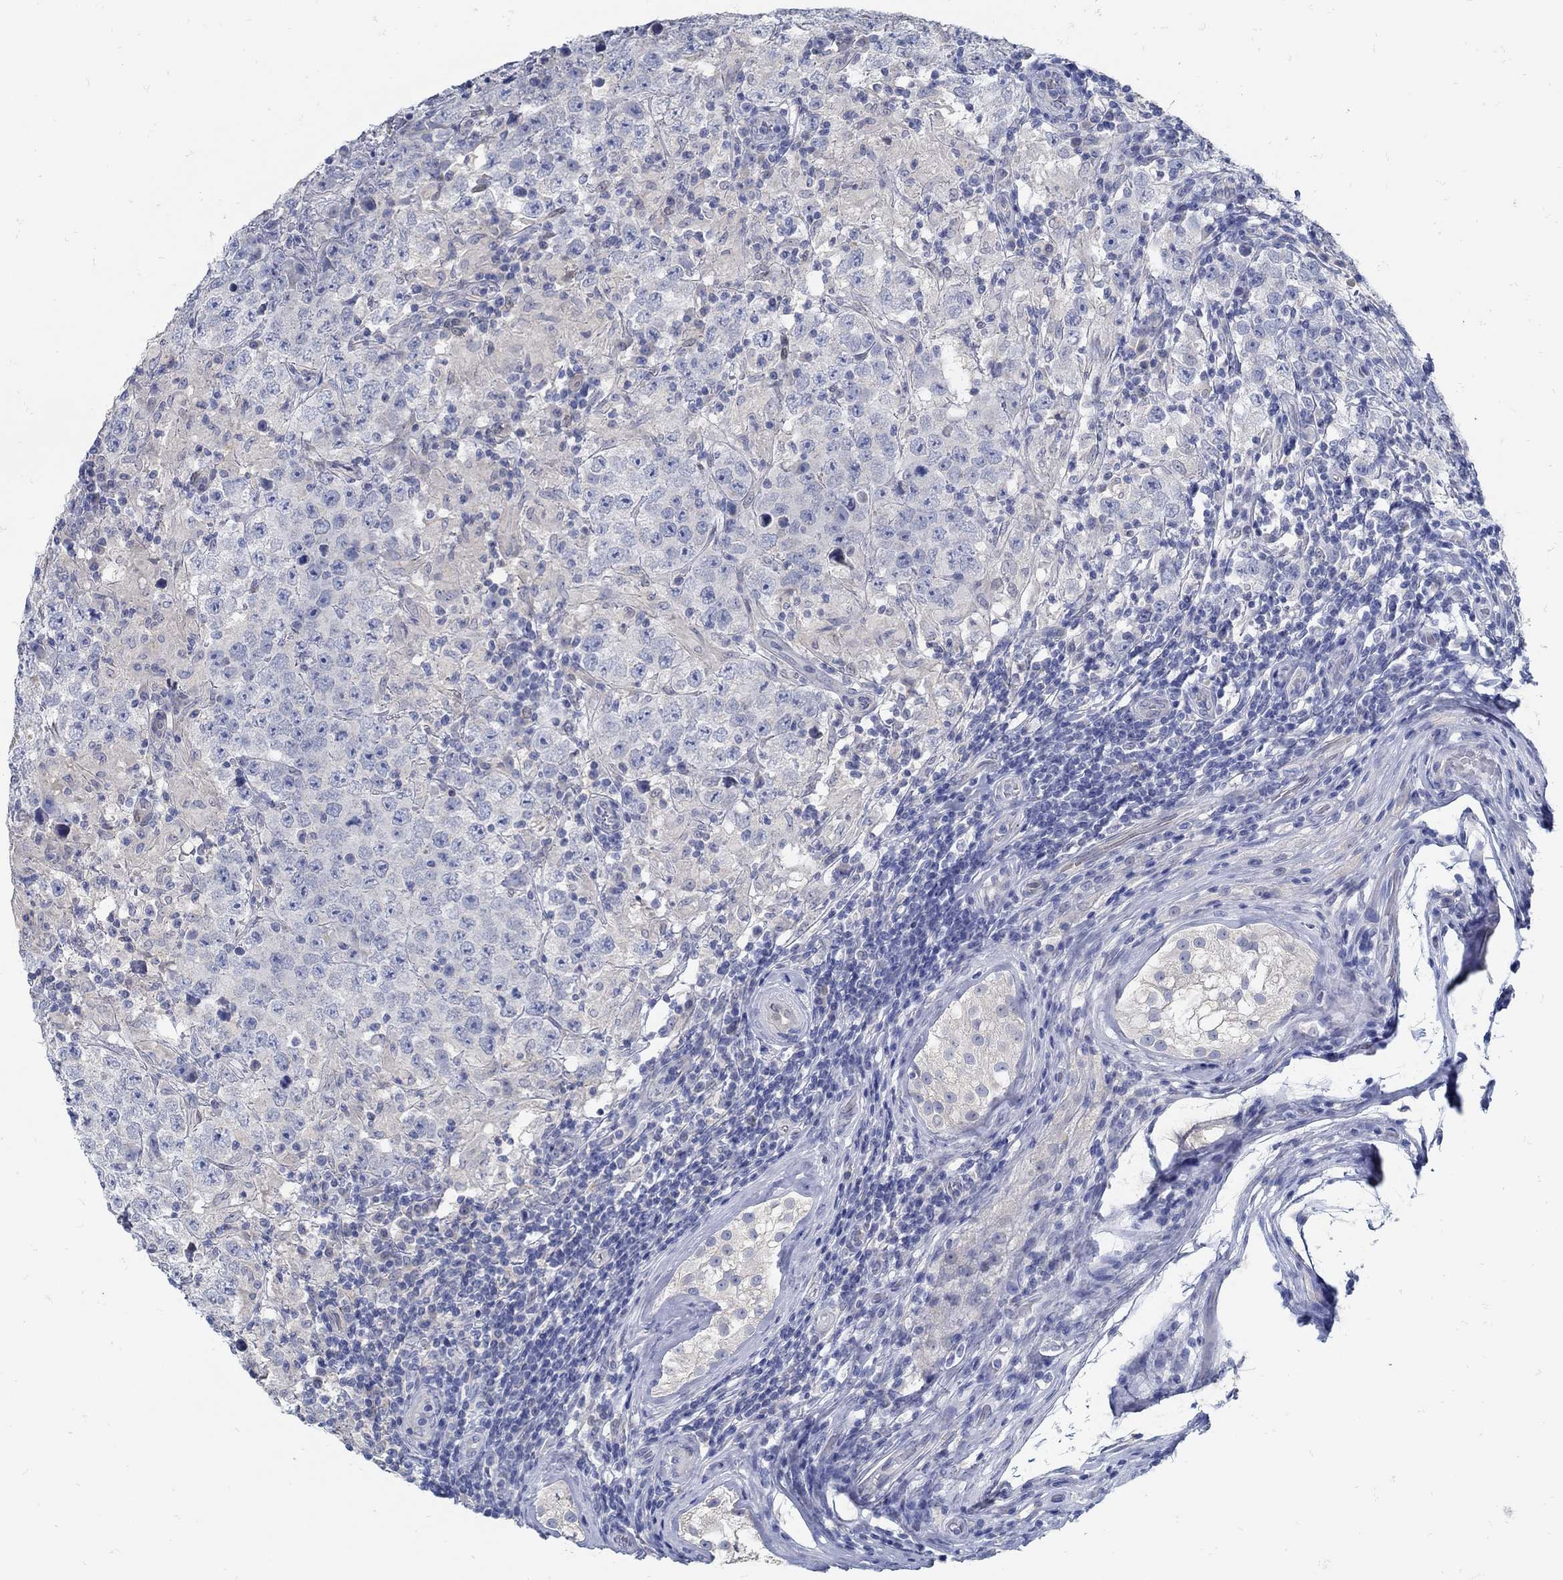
{"staining": {"intensity": "negative", "quantity": "none", "location": "none"}, "tissue": "testis cancer", "cell_type": "Tumor cells", "image_type": "cancer", "snomed": [{"axis": "morphology", "description": "Seminoma, NOS"}, {"axis": "morphology", "description": "Carcinoma, Embryonal, NOS"}, {"axis": "topography", "description": "Testis"}], "caption": "IHC histopathology image of neoplastic tissue: human seminoma (testis) stained with DAB reveals no significant protein expression in tumor cells. (DAB (3,3'-diaminobenzidine) IHC visualized using brightfield microscopy, high magnification).", "gene": "ZFAND4", "patient": {"sex": "male", "age": 41}}